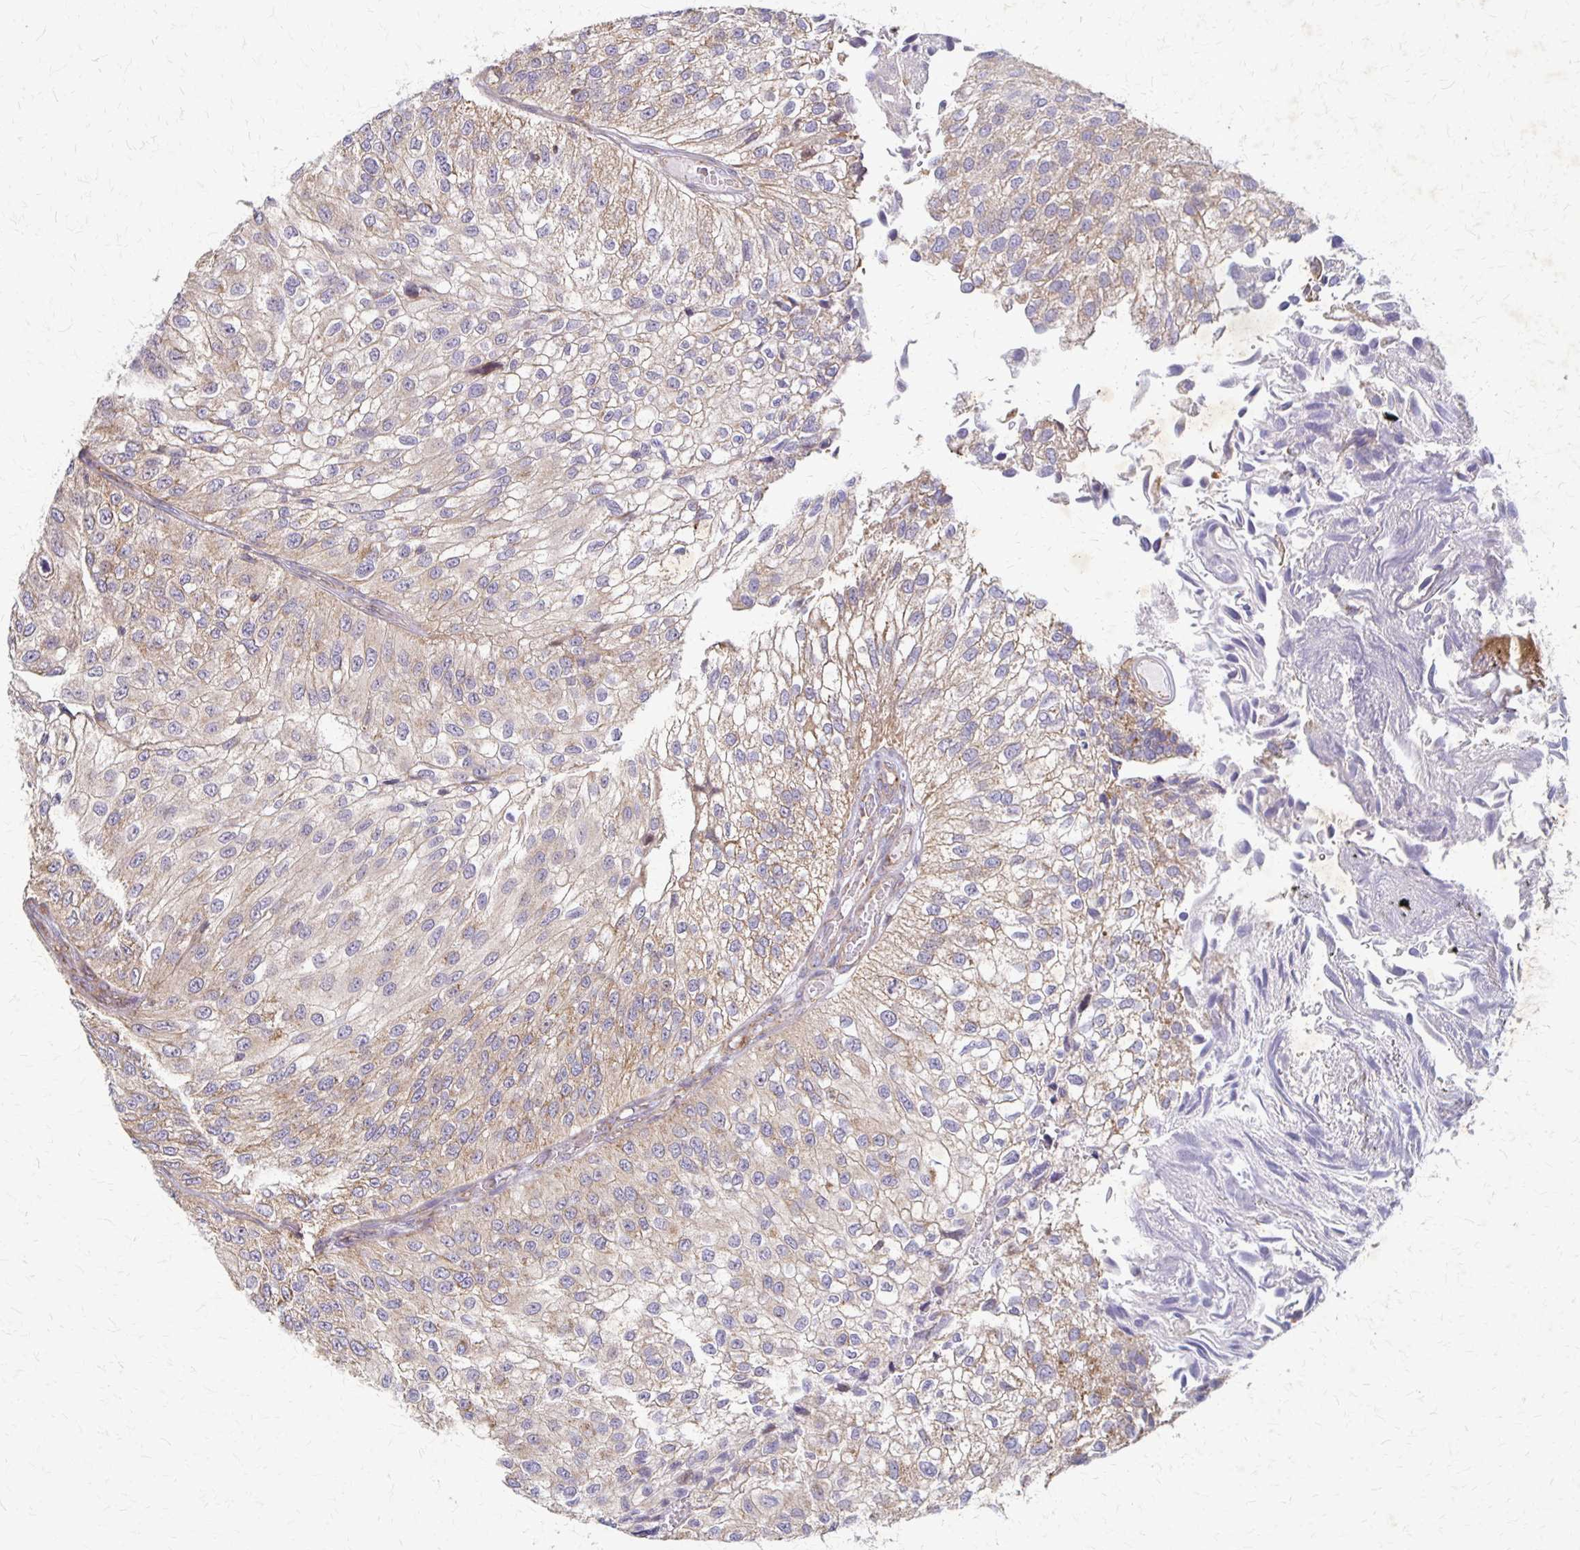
{"staining": {"intensity": "weak", "quantity": "25%-75%", "location": "cytoplasmic/membranous"}, "tissue": "urothelial cancer", "cell_type": "Tumor cells", "image_type": "cancer", "snomed": [{"axis": "morphology", "description": "Urothelial carcinoma, NOS"}, {"axis": "topography", "description": "Urinary bladder"}], "caption": "A brown stain labels weak cytoplasmic/membranous staining of a protein in transitional cell carcinoma tumor cells. (brown staining indicates protein expression, while blue staining denotes nuclei).", "gene": "EIF4EBP2", "patient": {"sex": "male", "age": 87}}